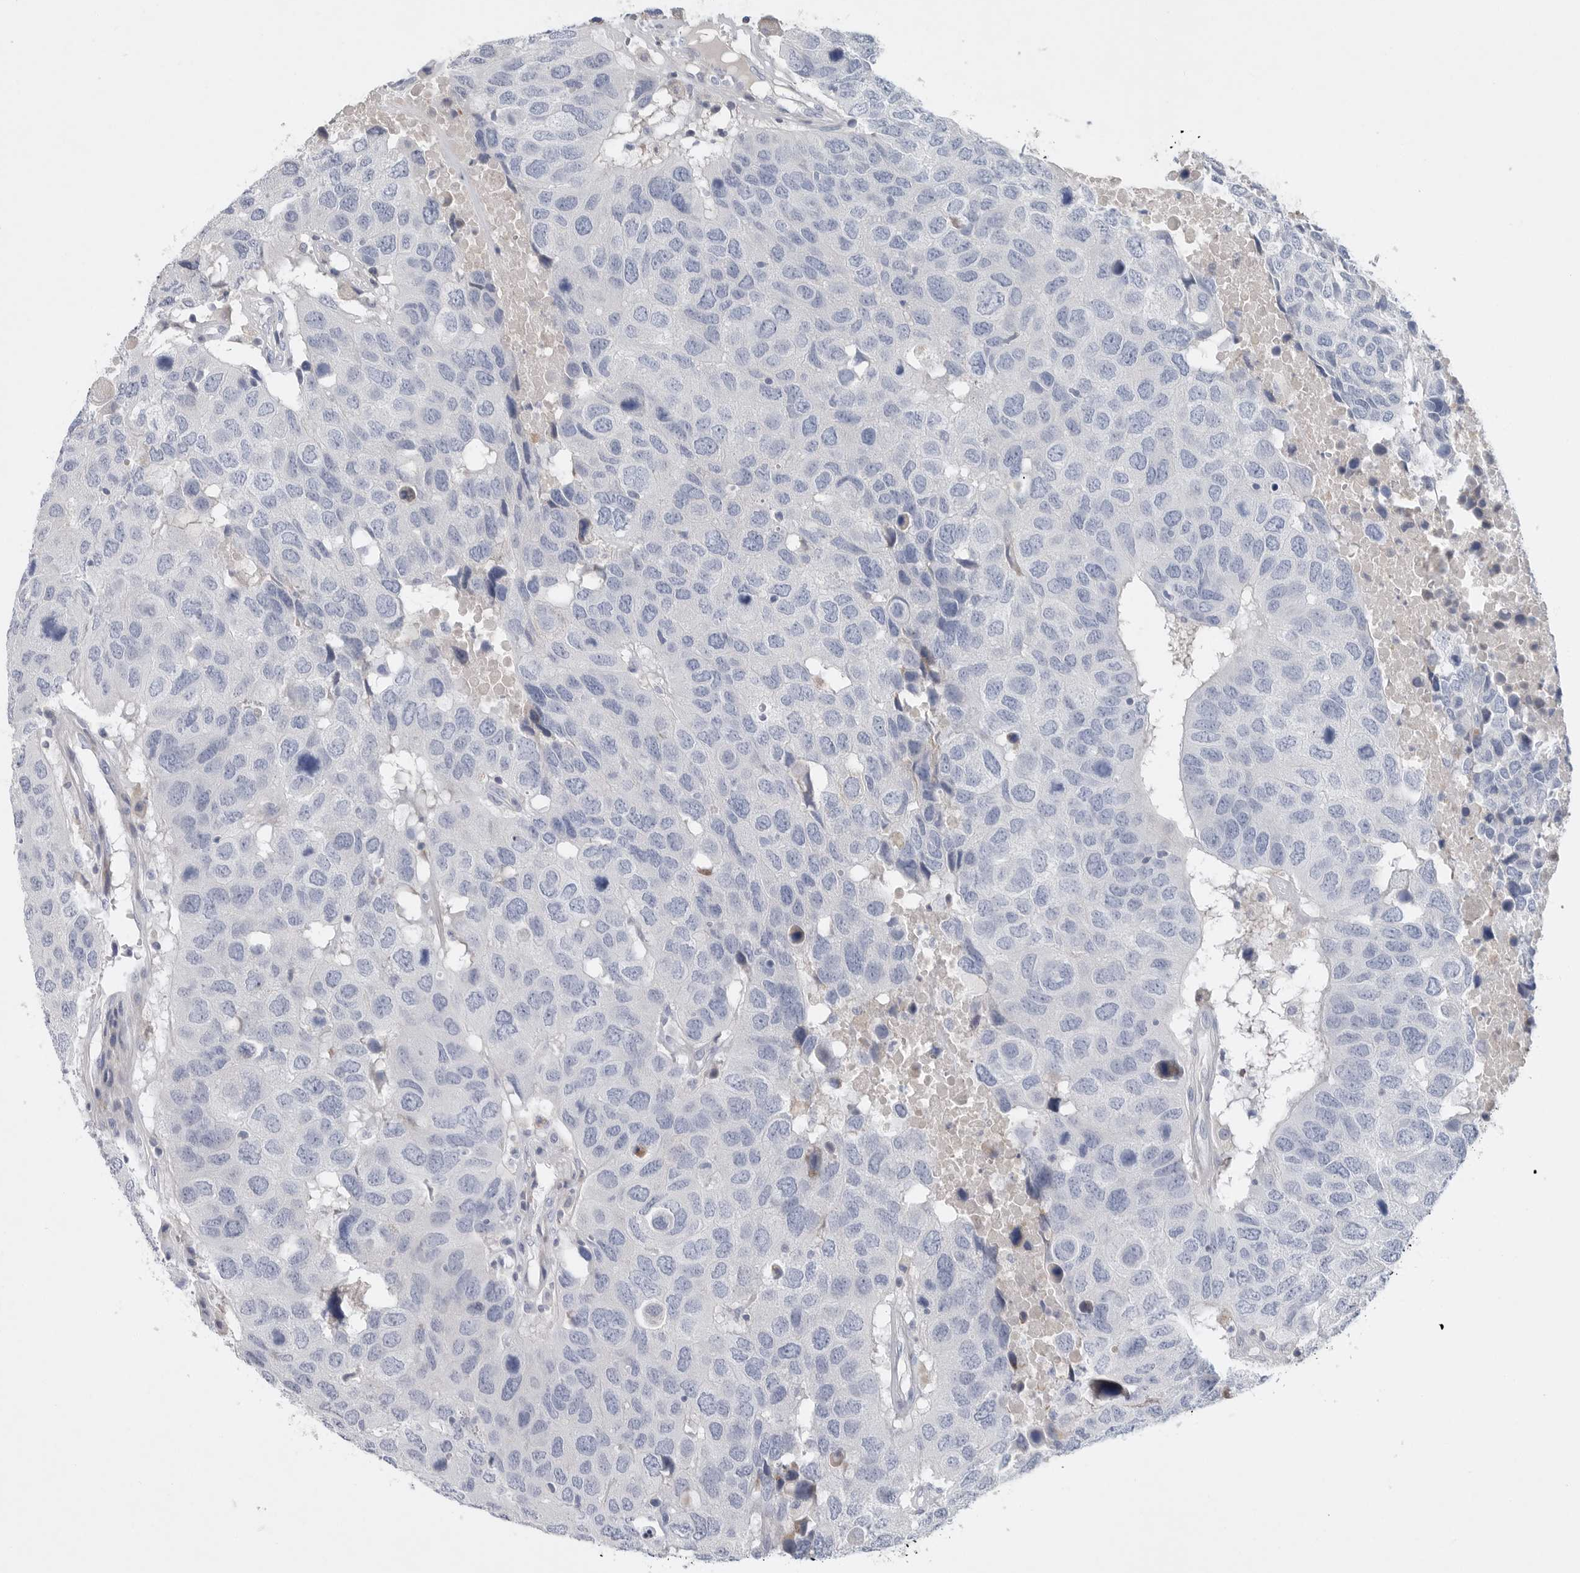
{"staining": {"intensity": "negative", "quantity": "none", "location": "none"}, "tissue": "head and neck cancer", "cell_type": "Tumor cells", "image_type": "cancer", "snomed": [{"axis": "morphology", "description": "Squamous cell carcinoma, NOS"}, {"axis": "topography", "description": "Head-Neck"}], "caption": "Tumor cells are negative for brown protein staining in head and neck cancer.", "gene": "CAMK2B", "patient": {"sex": "male", "age": 66}}